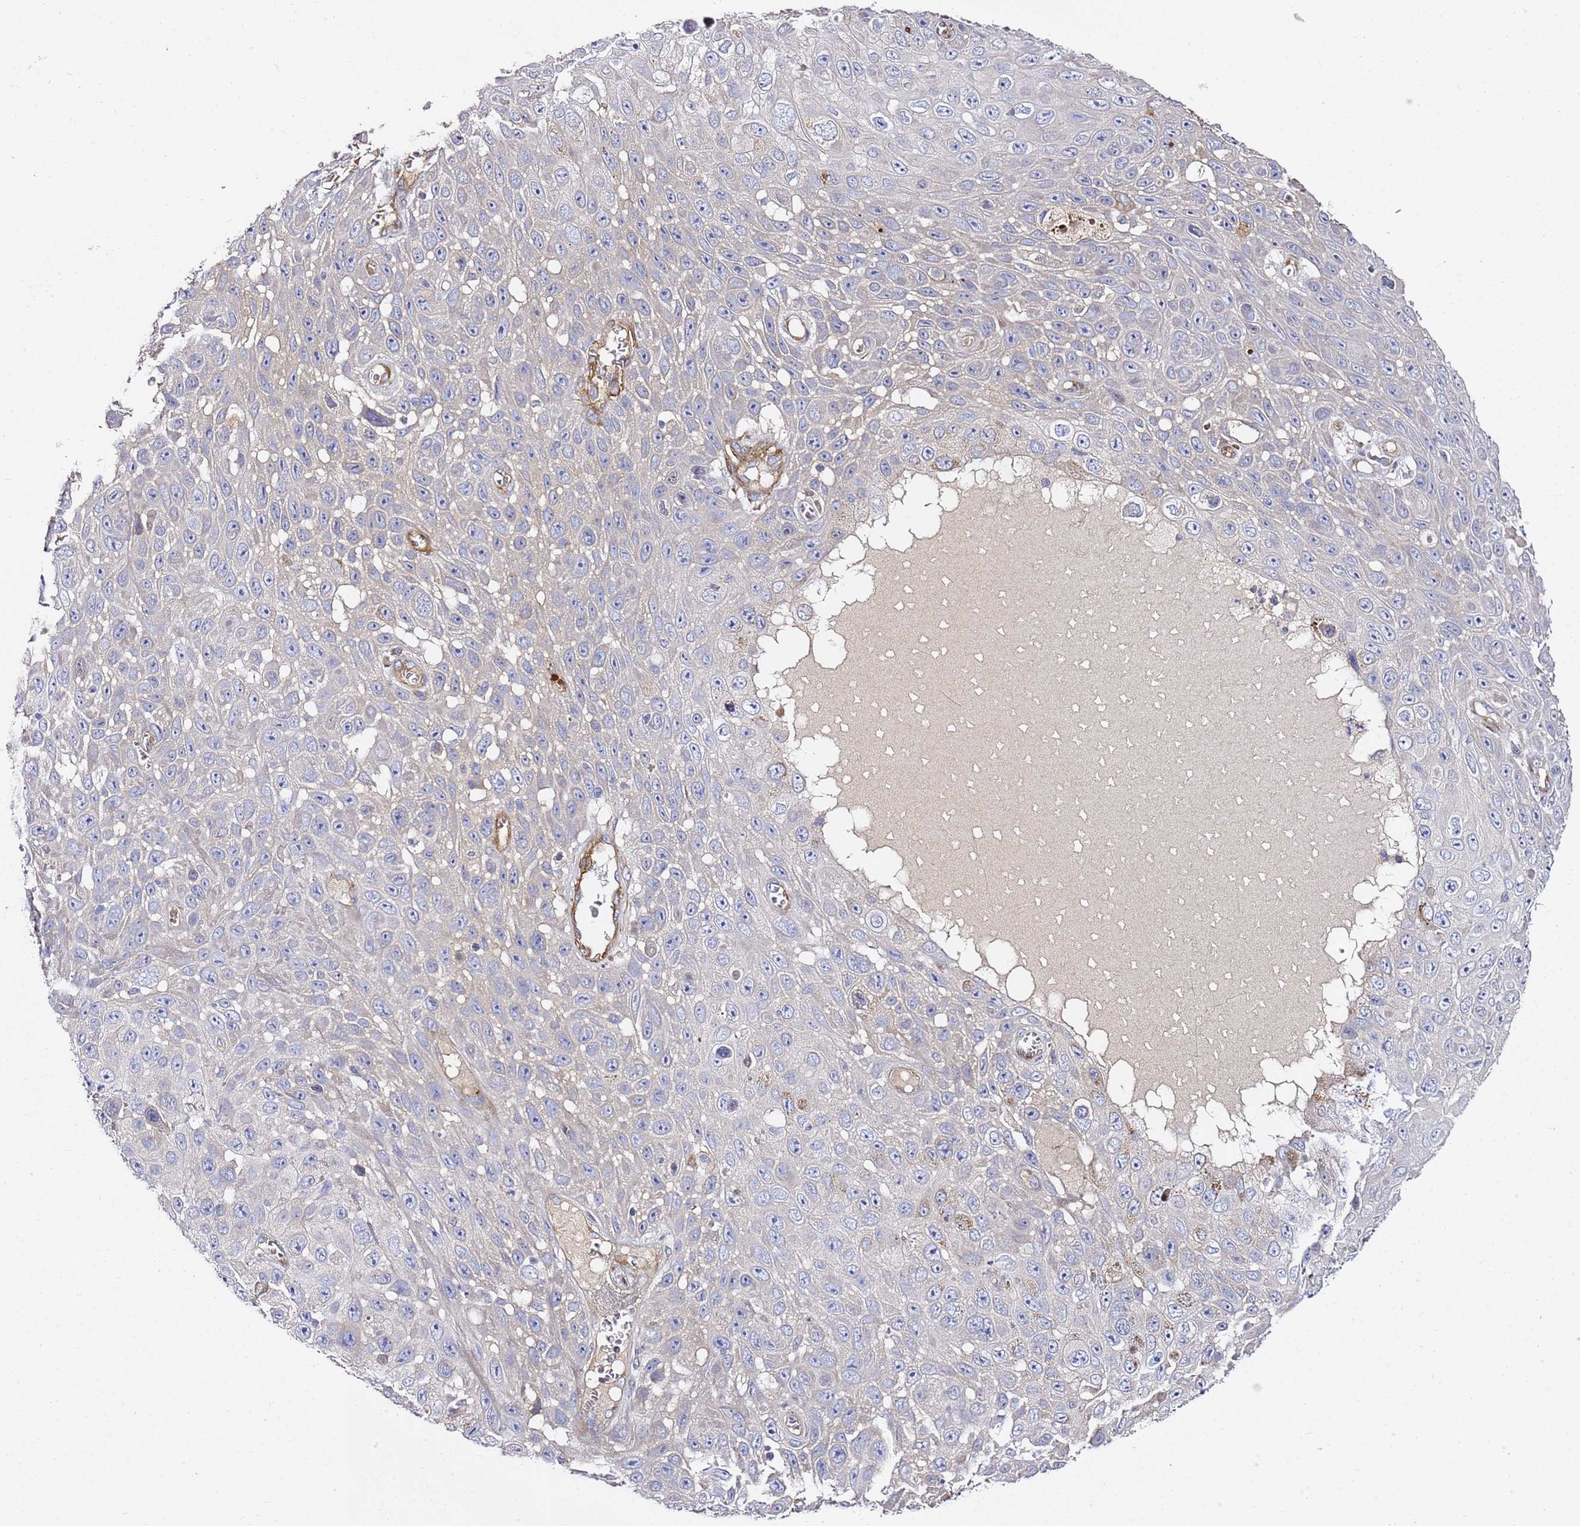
{"staining": {"intensity": "negative", "quantity": "none", "location": "none"}, "tissue": "skin cancer", "cell_type": "Tumor cells", "image_type": "cancer", "snomed": [{"axis": "morphology", "description": "Squamous cell carcinoma, NOS"}, {"axis": "topography", "description": "Skin"}], "caption": "This is an immunohistochemistry (IHC) image of human skin squamous cell carcinoma. There is no expression in tumor cells.", "gene": "EPS8L1", "patient": {"sex": "male", "age": 82}}